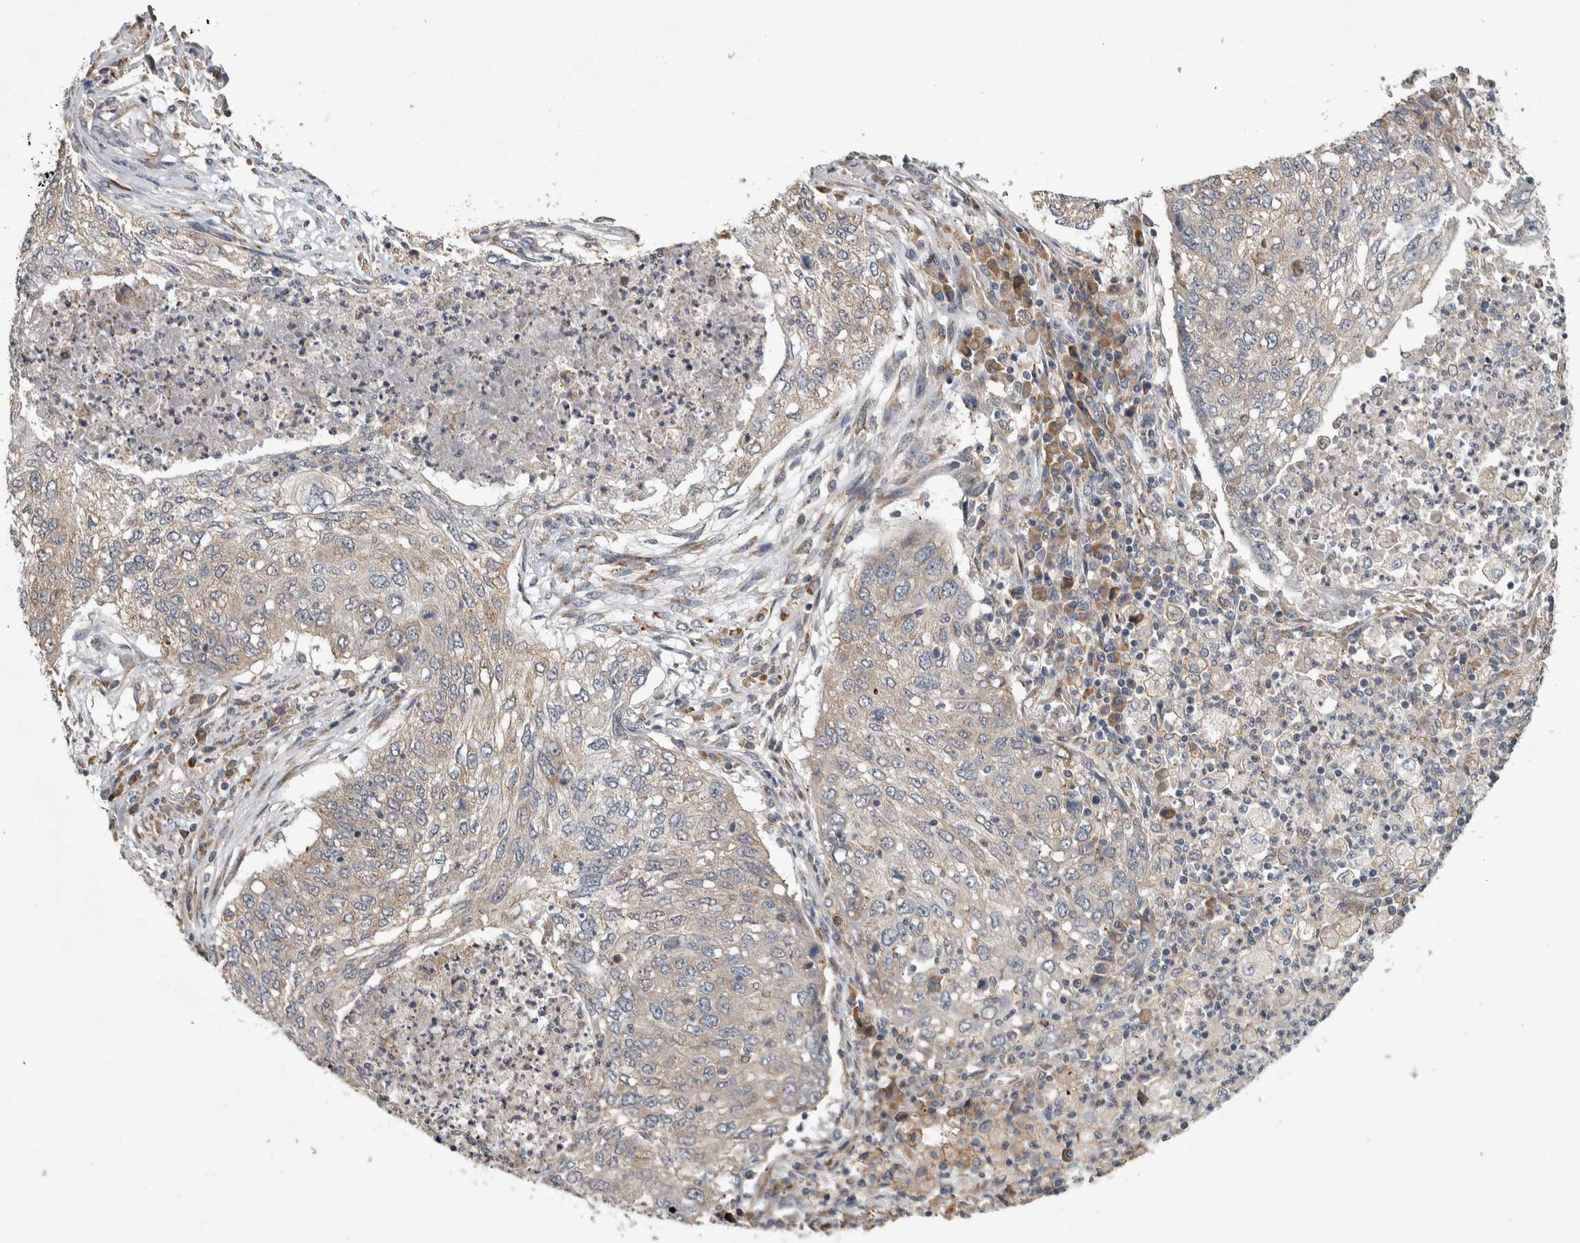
{"staining": {"intensity": "negative", "quantity": "none", "location": "none"}, "tissue": "lung cancer", "cell_type": "Tumor cells", "image_type": "cancer", "snomed": [{"axis": "morphology", "description": "Squamous cell carcinoma, NOS"}, {"axis": "topography", "description": "Lung"}], "caption": "DAB (3,3'-diaminobenzidine) immunohistochemical staining of lung cancer (squamous cell carcinoma) demonstrates no significant positivity in tumor cells.", "gene": "PRDM4", "patient": {"sex": "female", "age": 63}}